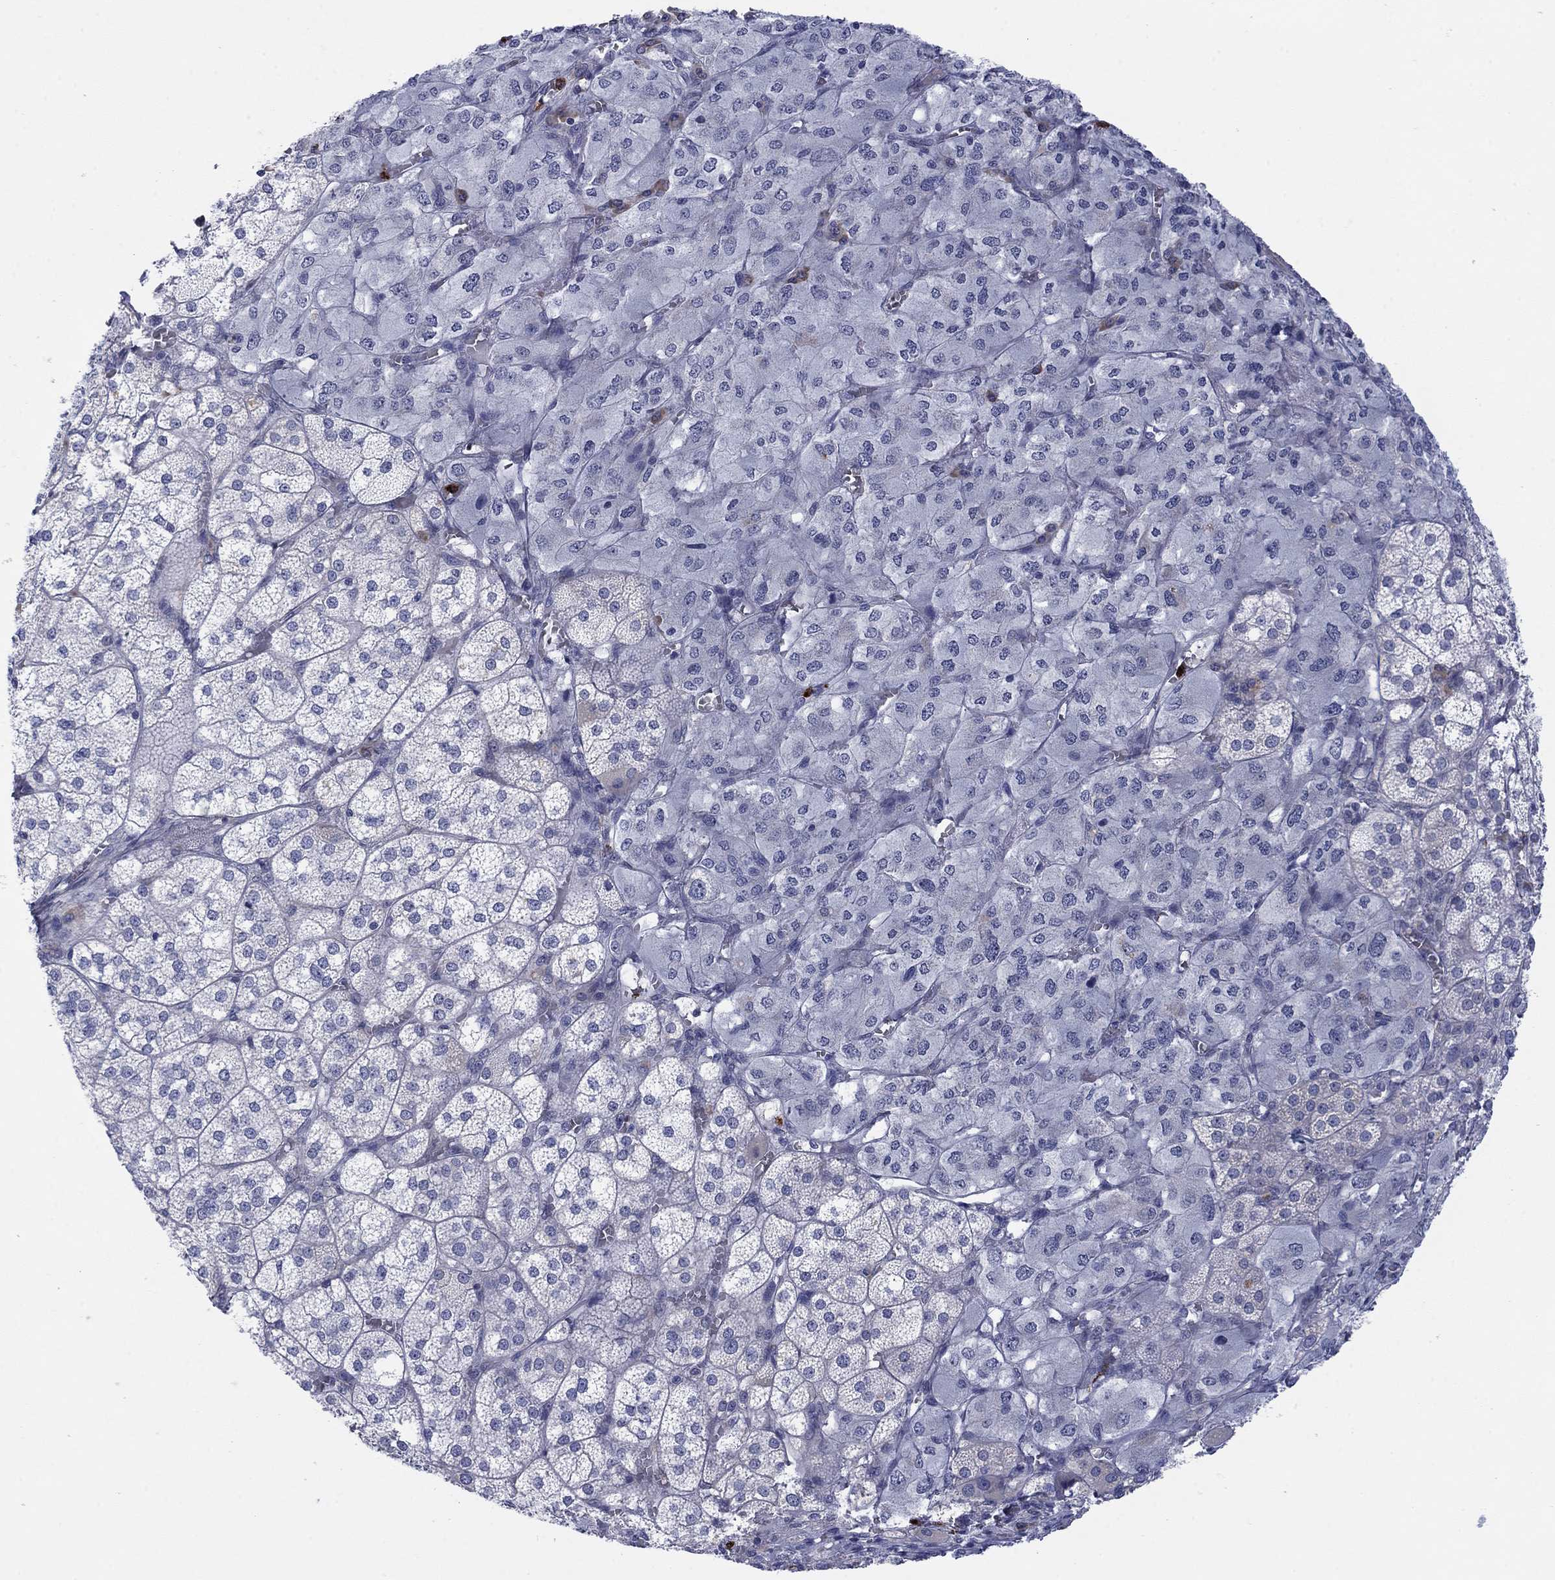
{"staining": {"intensity": "negative", "quantity": "none", "location": "none"}, "tissue": "adrenal gland", "cell_type": "Glandular cells", "image_type": "normal", "snomed": [{"axis": "morphology", "description": "Normal tissue, NOS"}, {"axis": "topography", "description": "Adrenal gland"}], "caption": "Micrograph shows no significant protein staining in glandular cells of normal adrenal gland.", "gene": "MTRFR", "patient": {"sex": "female", "age": 60}}